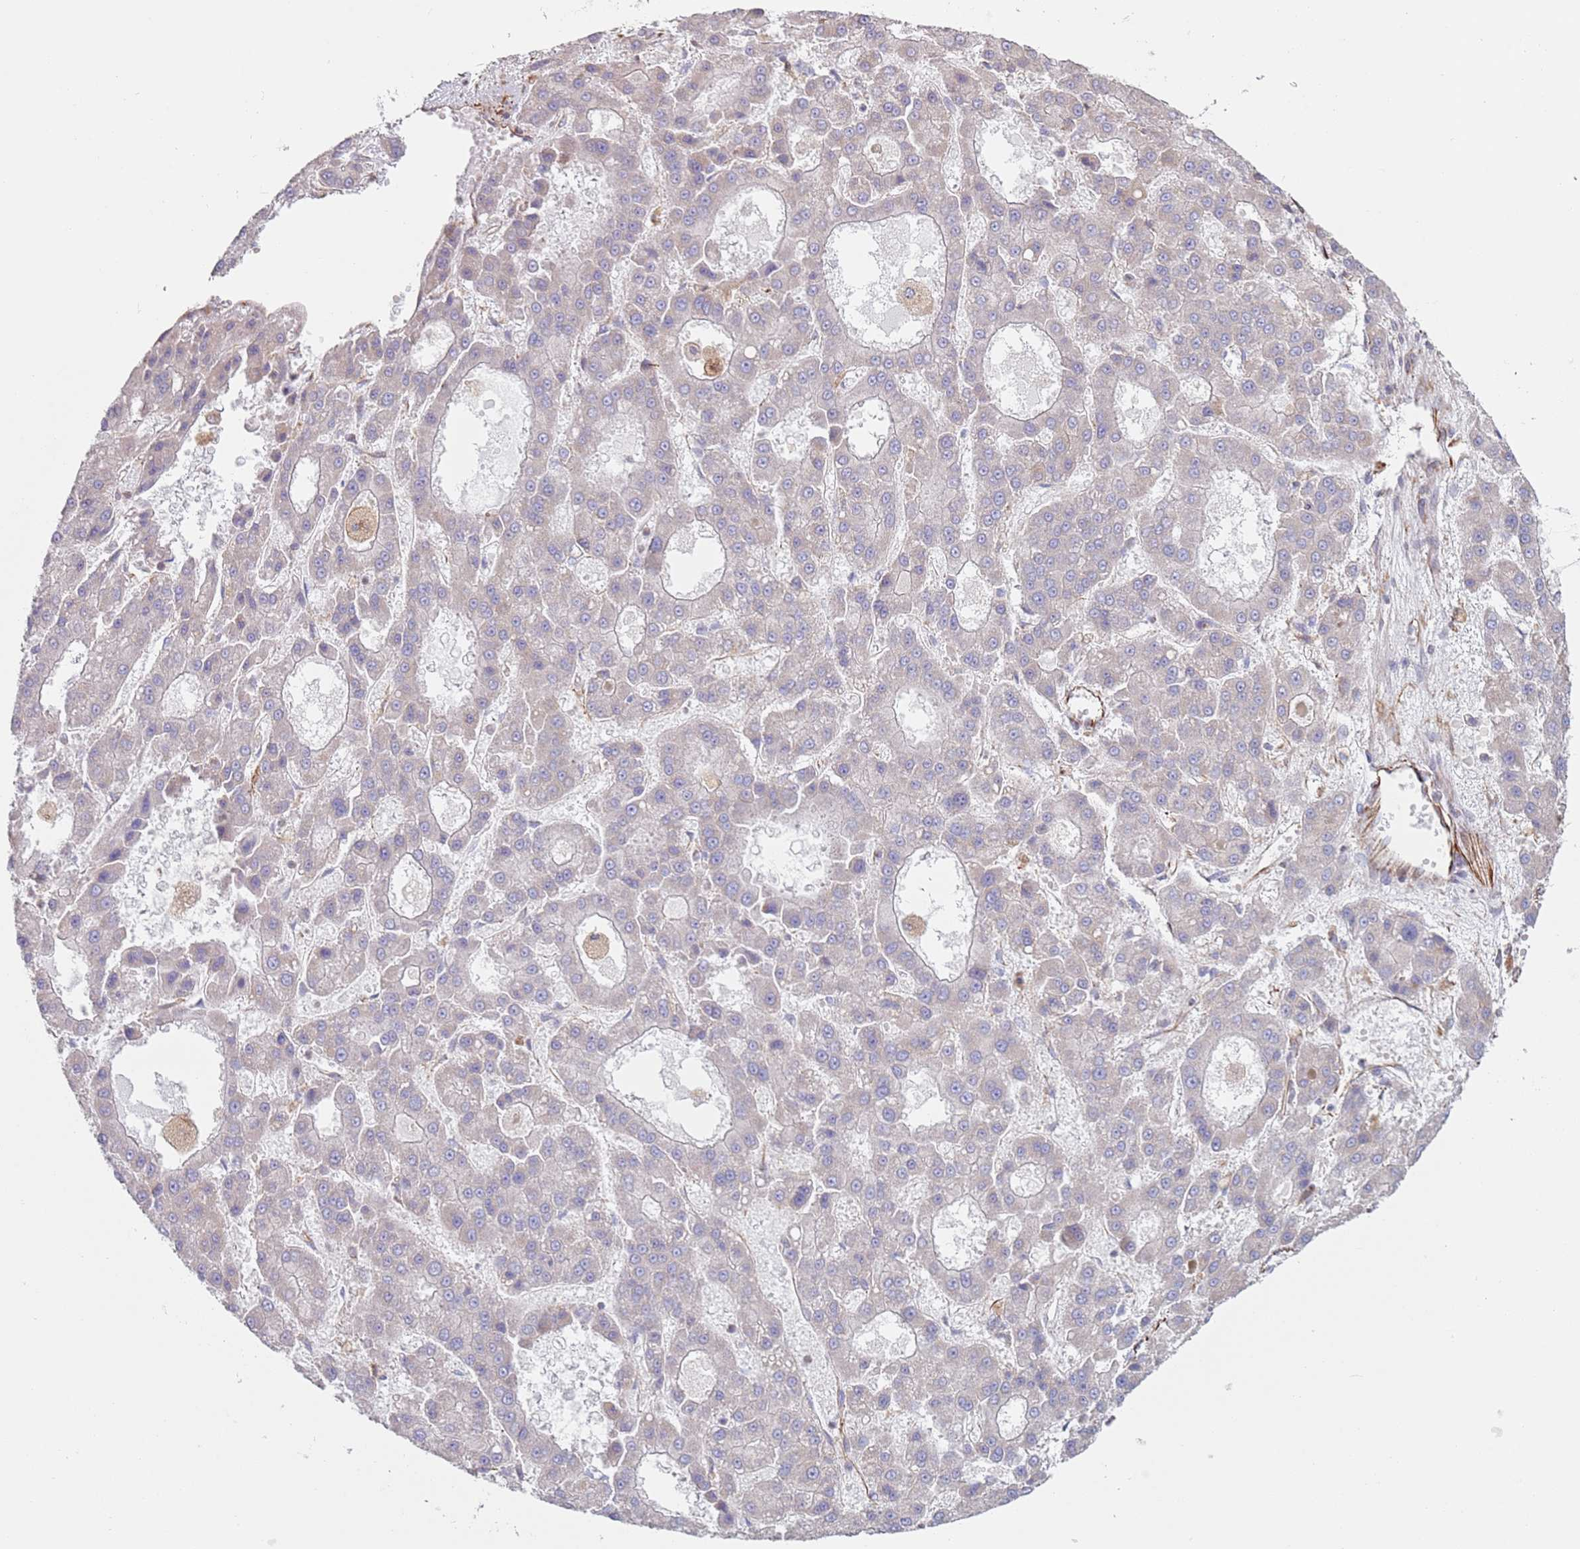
{"staining": {"intensity": "negative", "quantity": "none", "location": "none"}, "tissue": "liver cancer", "cell_type": "Tumor cells", "image_type": "cancer", "snomed": [{"axis": "morphology", "description": "Carcinoma, Hepatocellular, NOS"}, {"axis": "topography", "description": "Liver"}], "caption": "The IHC histopathology image has no significant expression in tumor cells of liver cancer tissue.", "gene": "SNAPIN", "patient": {"sex": "male", "age": 70}}